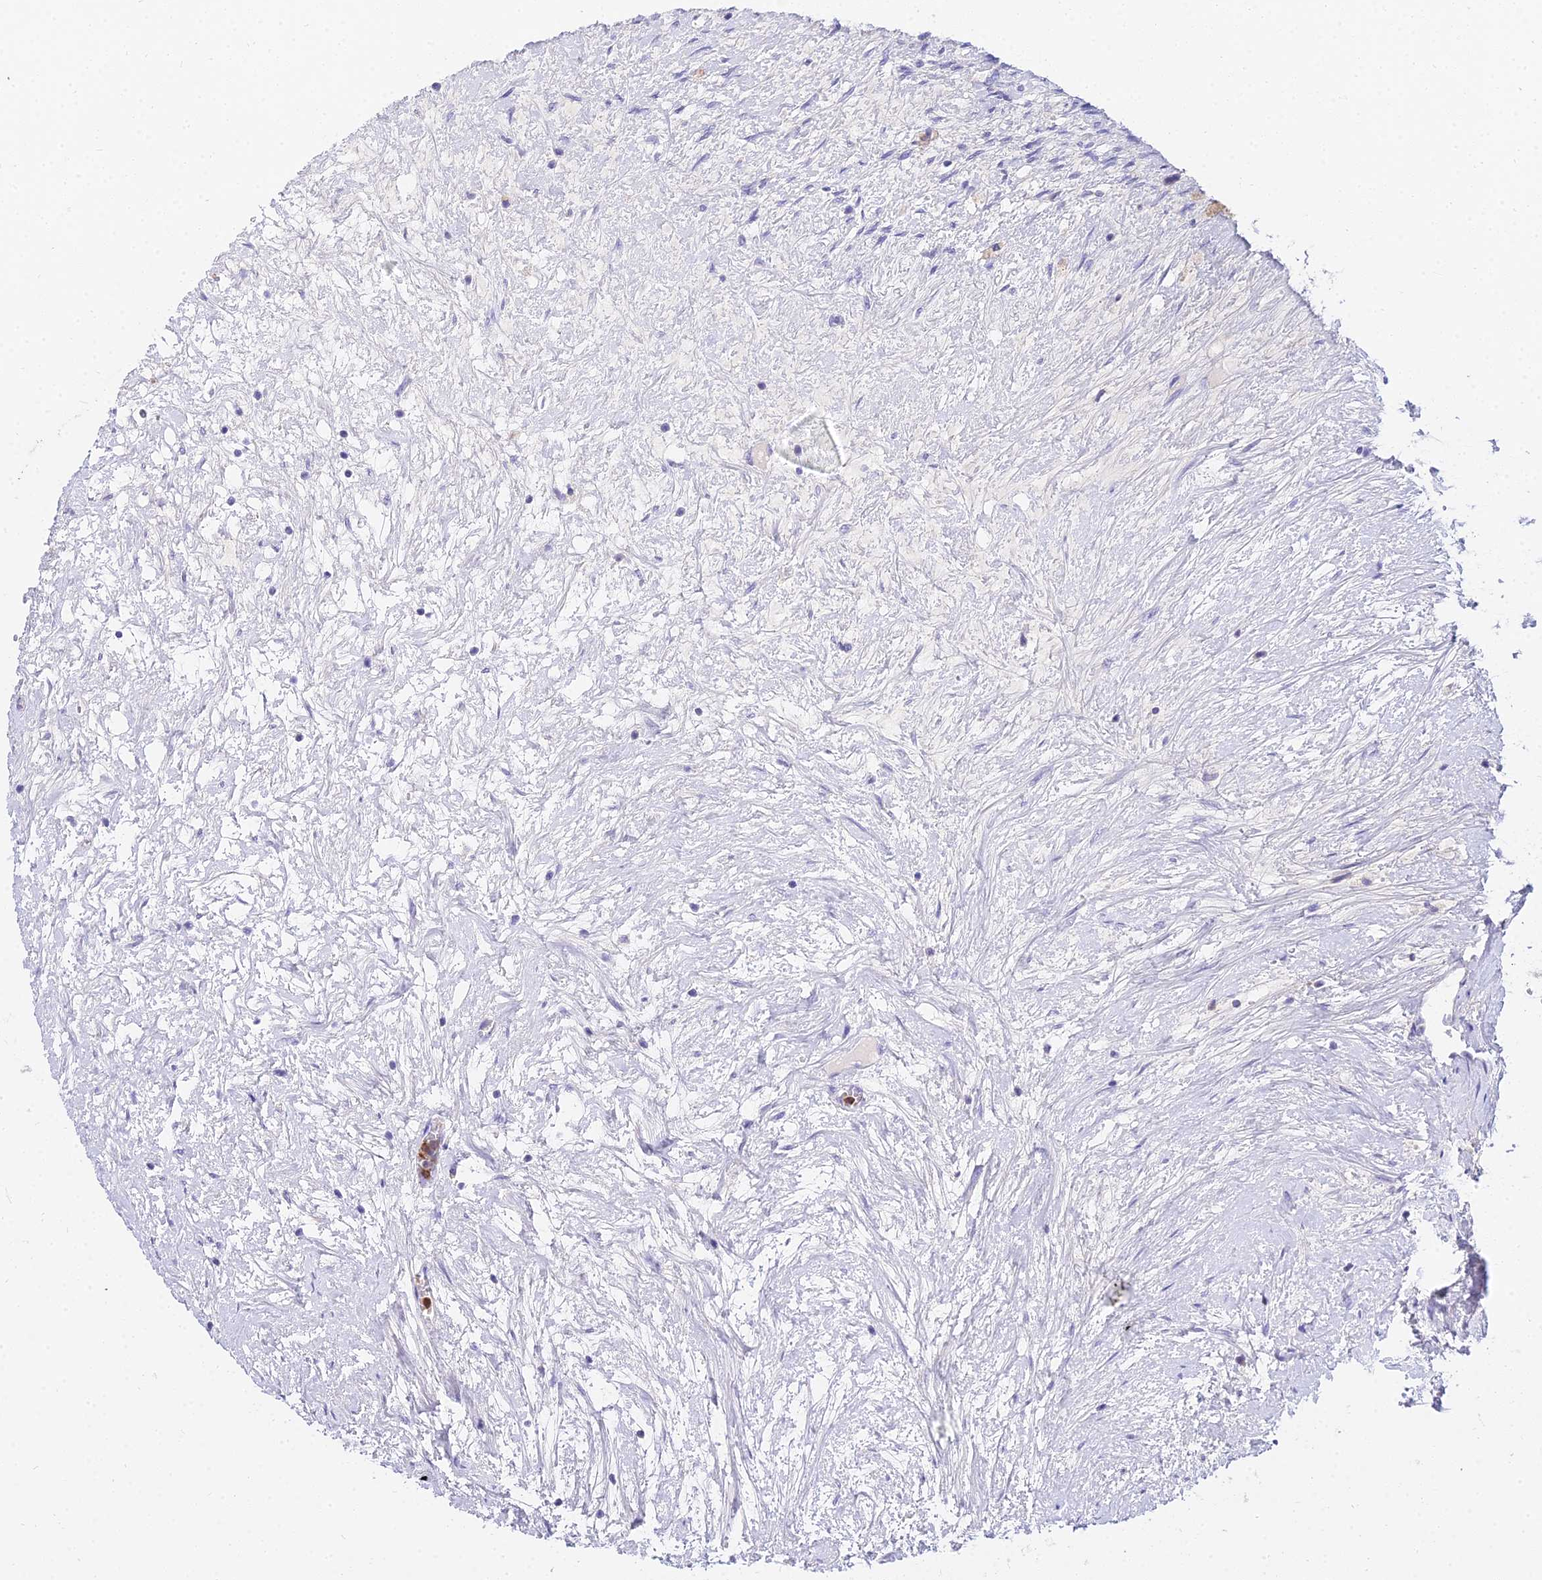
{"staining": {"intensity": "negative", "quantity": "none", "location": "none"}, "tissue": "ovary", "cell_type": "Ovarian stroma cells", "image_type": "normal", "snomed": [{"axis": "morphology", "description": "Normal tissue, NOS"}, {"axis": "topography", "description": "Ovary"}], "caption": "Human ovary stained for a protein using immunohistochemistry reveals no expression in ovarian stroma cells.", "gene": "VWC2L", "patient": {"sex": "female", "age": 44}}